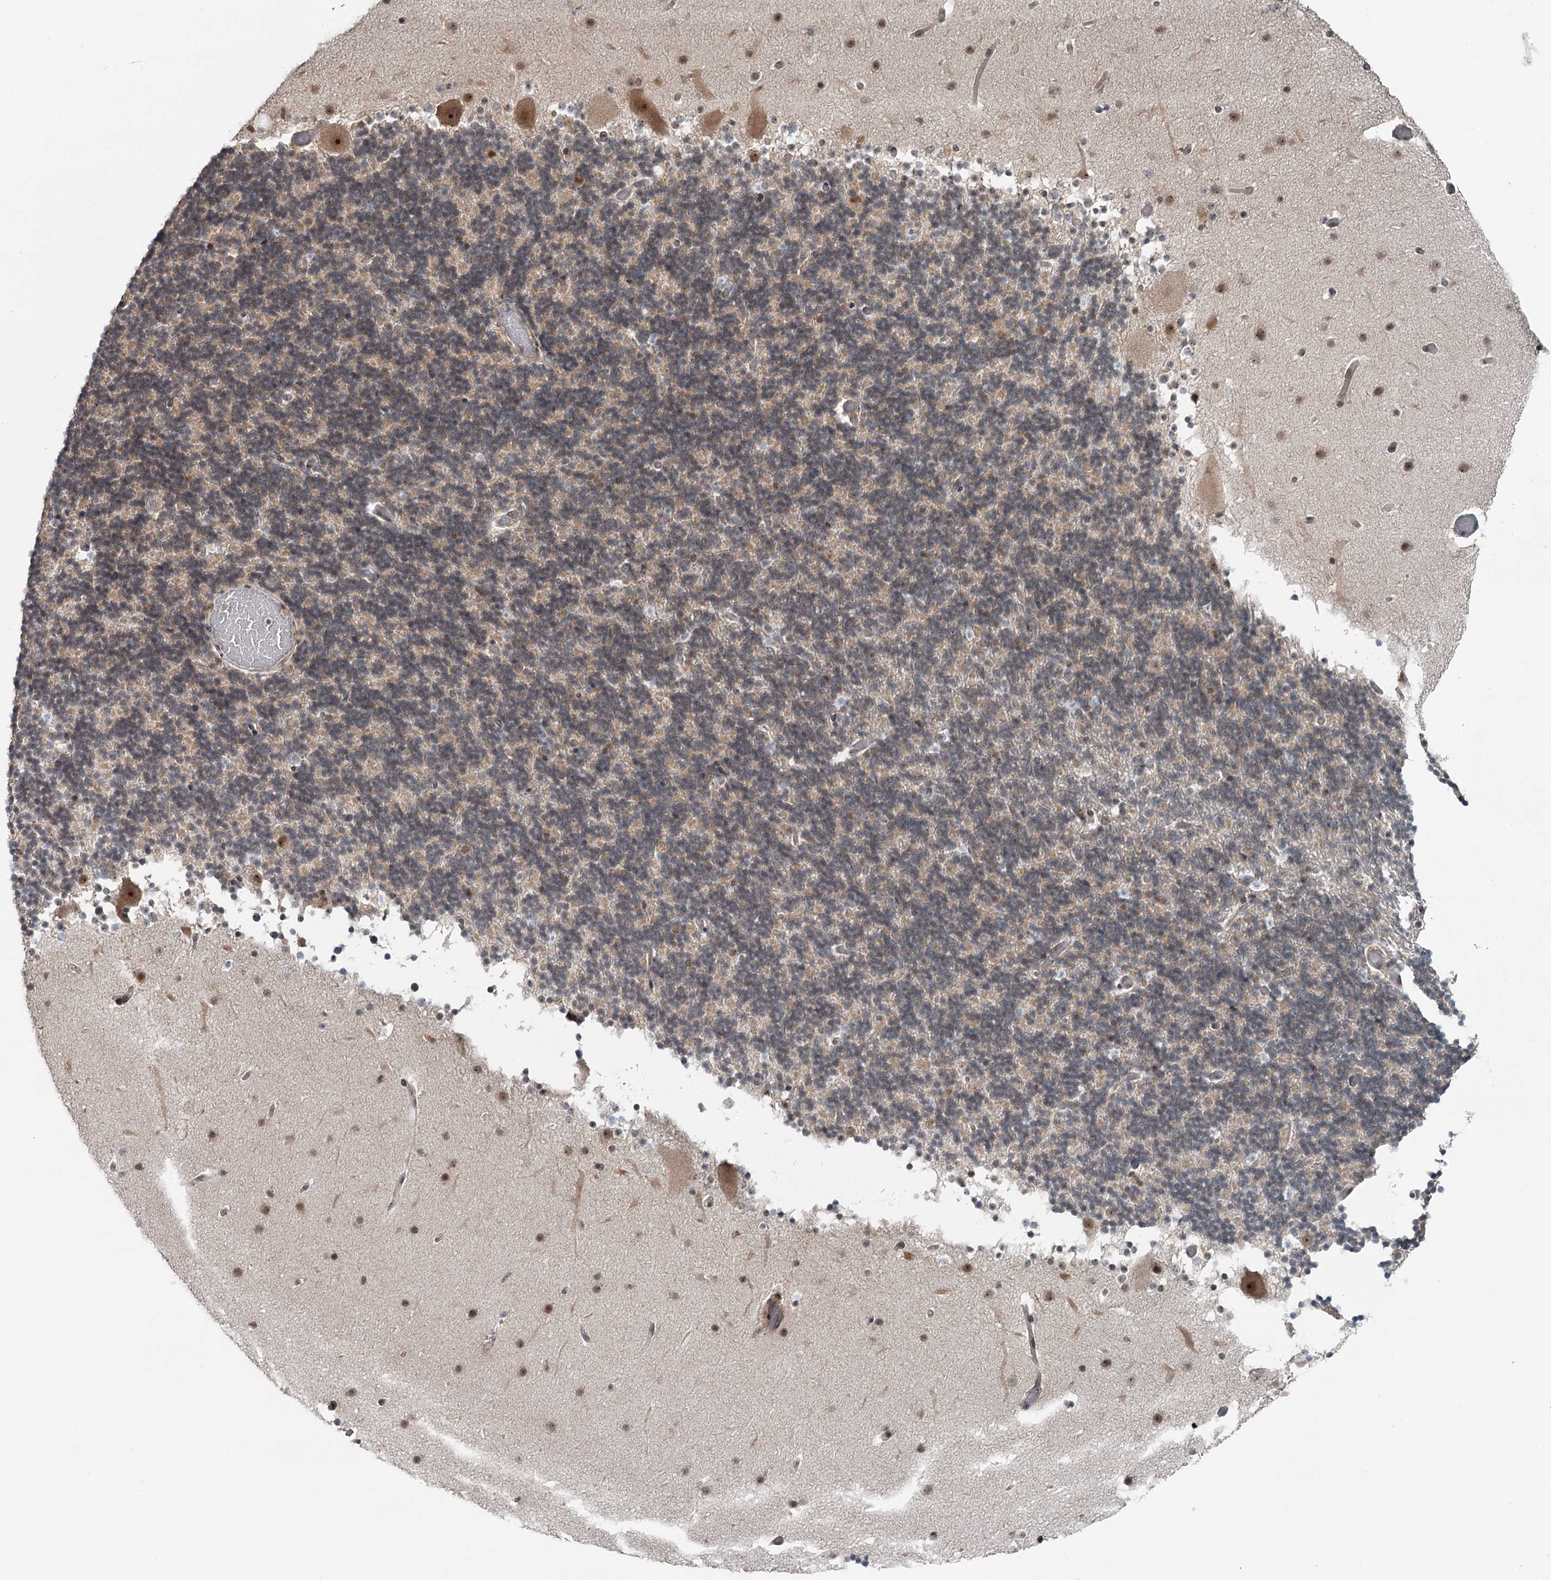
{"staining": {"intensity": "weak", "quantity": "25%-75%", "location": "cytoplasmic/membranous"}, "tissue": "cerebellum", "cell_type": "Cells in granular layer", "image_type": "normal", "snomed": [{"axis": "morphology", "description": "Normal tissue, NOS"}, {"axis": "topography", "description": "Cerebellum"}], "caption": "Cerebellum stained with DAB (3,3'-diaminobenzidine) IHC reveals low levels of weak cytoplasmic/membranous positivity in about 25%-75% of cells in granular layer. (brown staining indicates protein expression, while blue staining denotes nuclei).", "gene": "EXOSC1", "patient": {"sex": "male", "age": 57}}